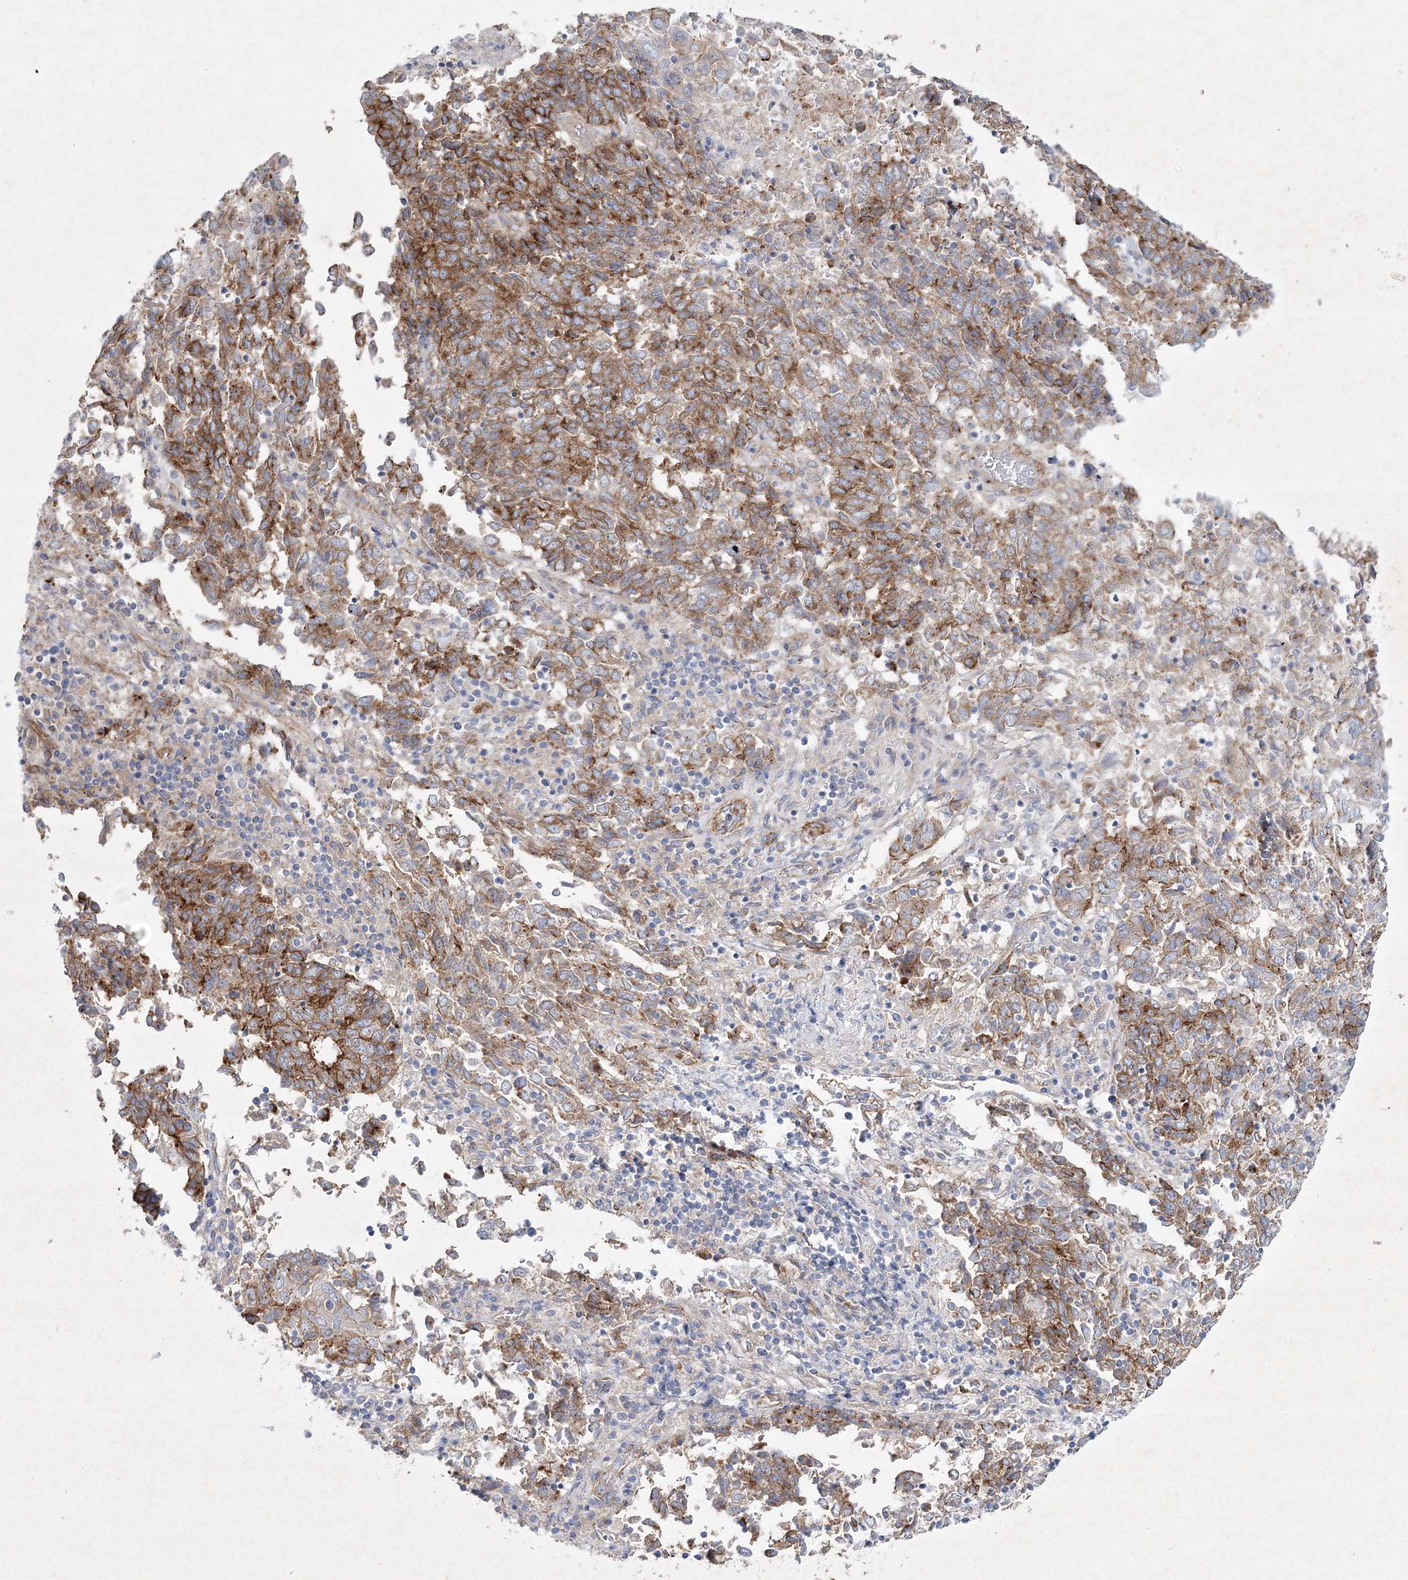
{"staining": {"intensity": "moderate", "quantity": ">75%", "location": "cytoplasmic/membranous"}, "tissue": "endometrial cancer", "cell_type": "Tumor cells", "image_type": "cancer", "snomed": [{"axis": "morphology", "description": "Adenocarcinoma, NOS"}, {"axis": "topography", "description": "Endometrium"}], "caption": "Endometrial adenocarcinoma tissue shows moderate cytoplasmic/membranous expression in about >75% of tumor cells, visualized by immunohistochemistry.", "gene": "NAA40", "patient": {"sex": "female", "age": 80}}